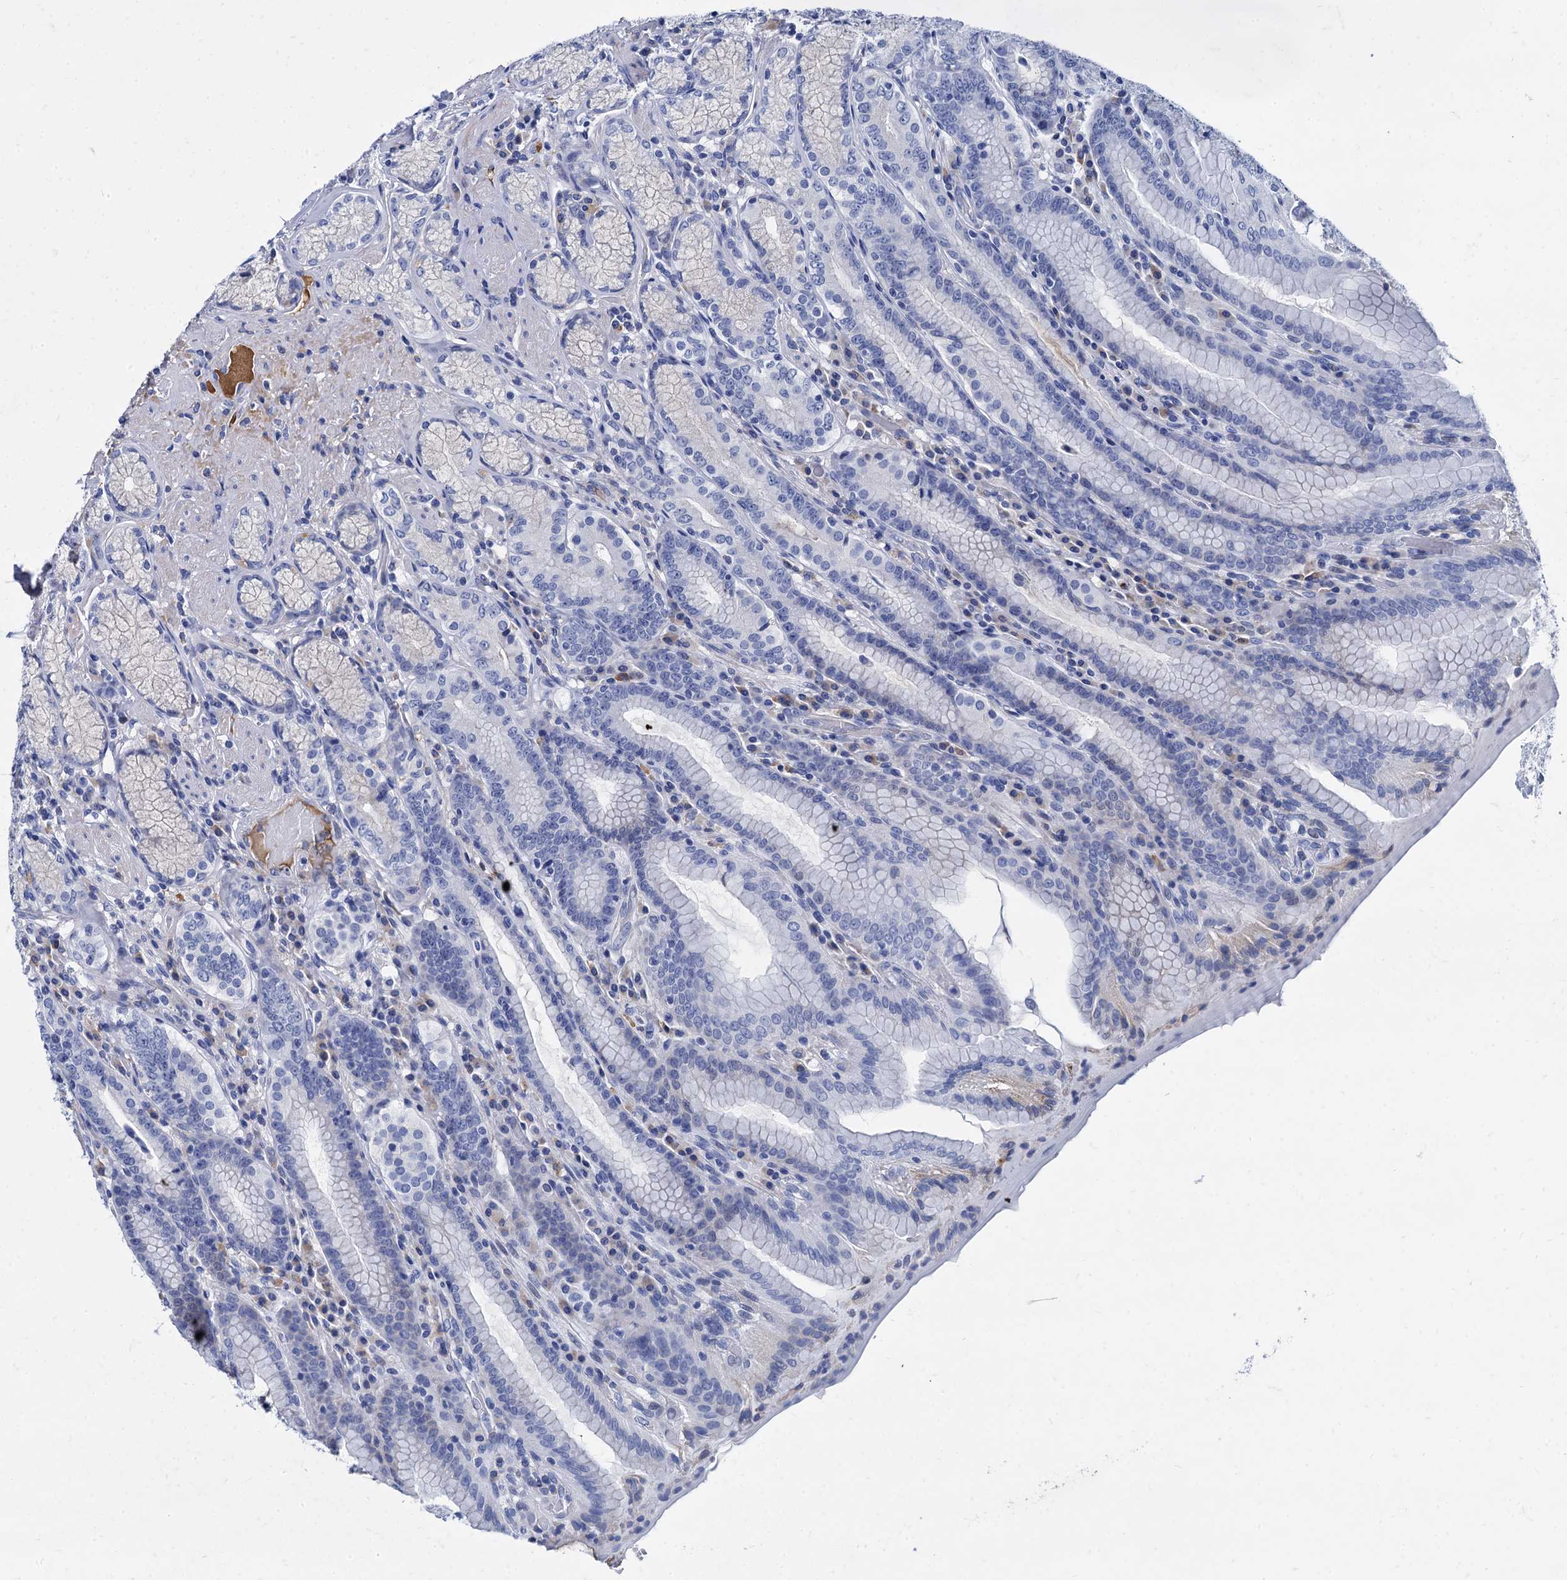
{"staining": {"intensity": "negative", "quantity": "none", "location": "none"}, "tissue": "stomach", "cell_type": "Glandular cells", "image_type": "normal", "snomed": [{"axis": "morphology", "description": "Normal tissue, NOS"}, {"axis": "topography", "description": "Stomach, upper"}, {"axis": "topography", "description": "Stomach, lower"}], "caption": "Human stomach stained for a protein using immunohistochemistry (IHC) shows no positivity in glandular cells.", "gene": "TMEM72", "patient": {"sex": "female", "age": 76}}